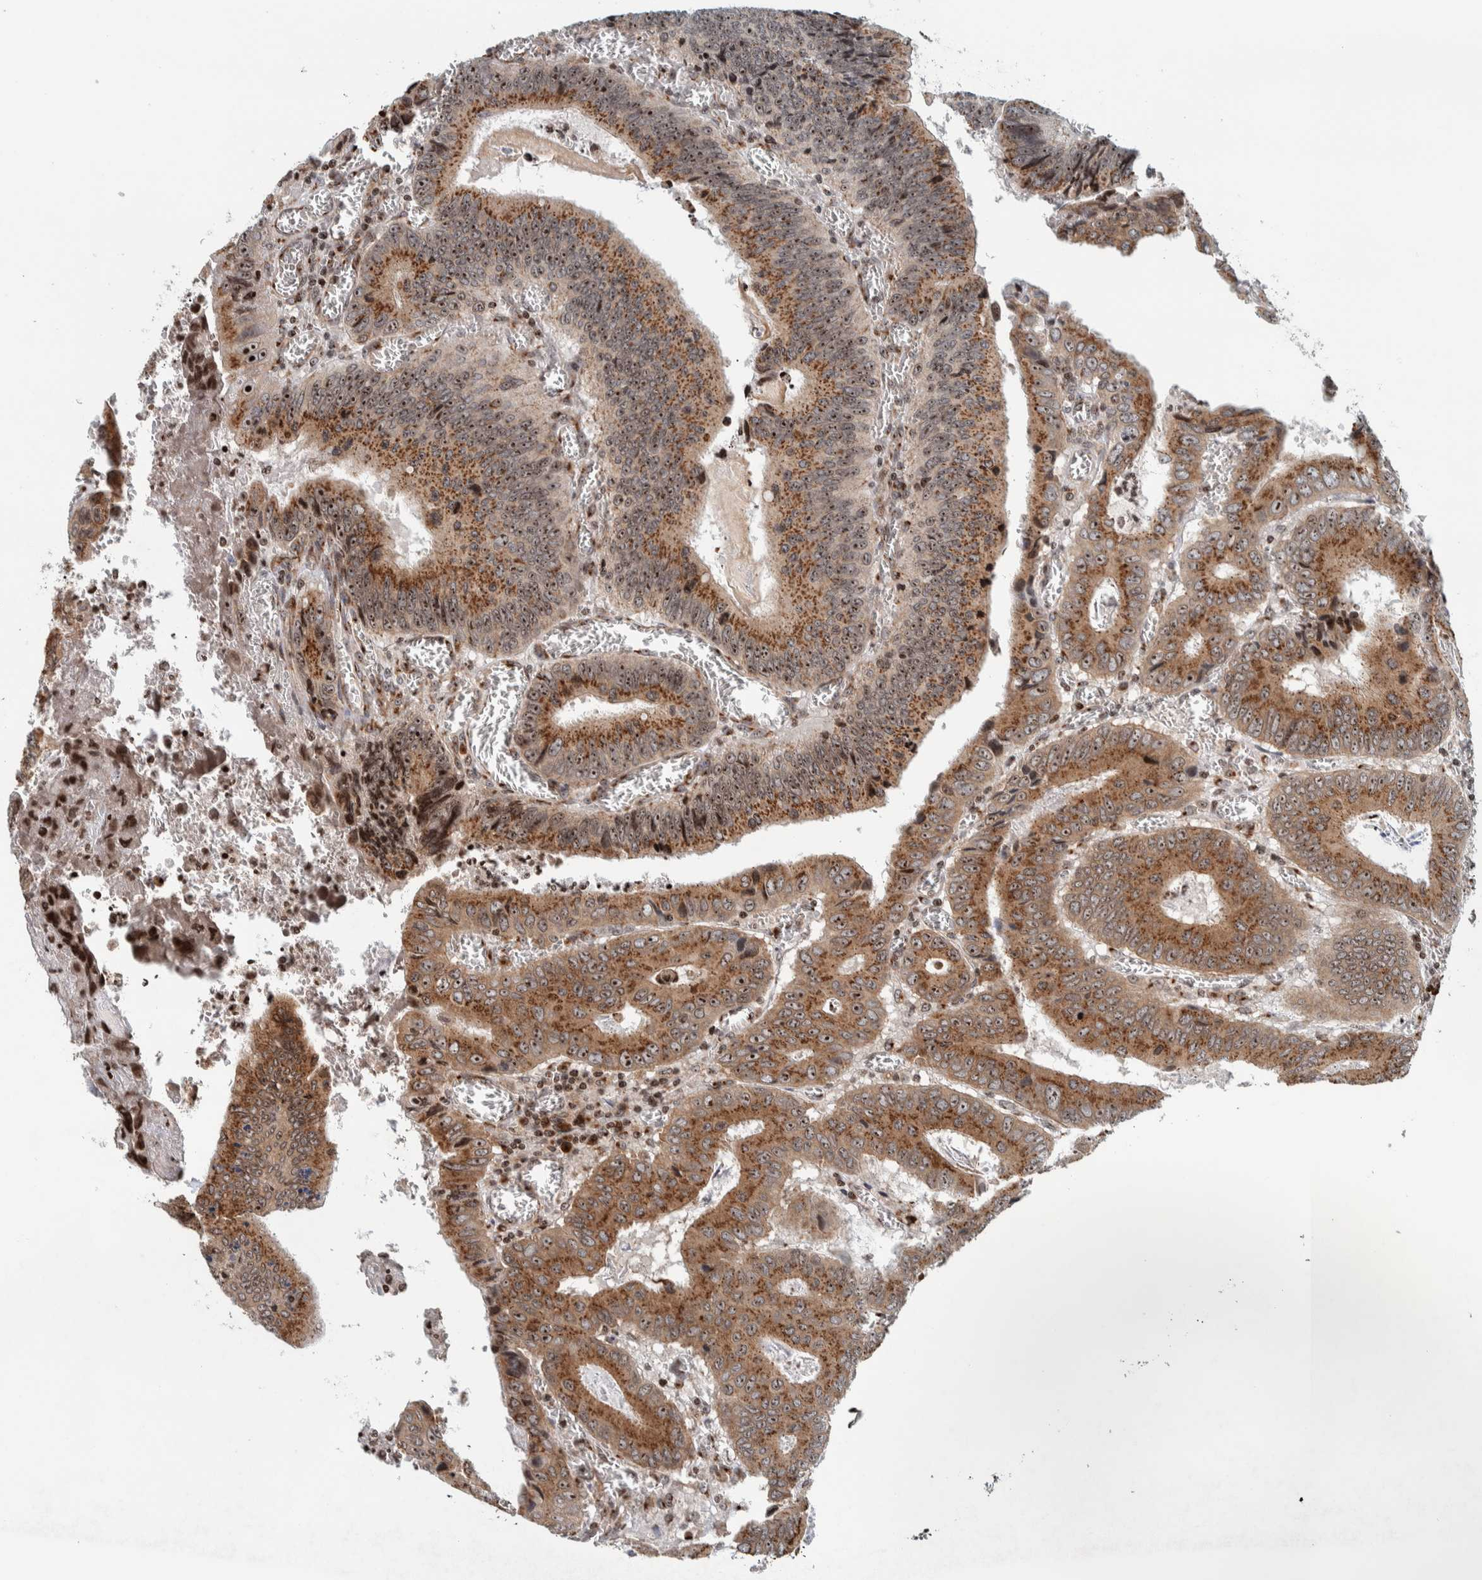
{"staining": {"intensity": "moderate", "quantity": ">75%", "location": "cytoplasmic/membranous,nuclear"}, "tissue": "colorectal cancer", "cell_type": "Tumor cells", "image_type": "cancer", "snomed": [{"axis": "morphology", "description": "Inflammation, NOS"}, {"axis": "morphology", "description": "Adenocarcinoma, NOS"}, {"axis": "topography", "description": "Colon"}], "caption": "This micrograph demonstrates immunohistochemistry (IHC) staining of colorectal cancer, with medium moderate cytoplasmic/membranous and nuclear staining in about >75% of tumor cells.", "gene": "CCDC182", "patient": {"sex": "male", "age": 72}}